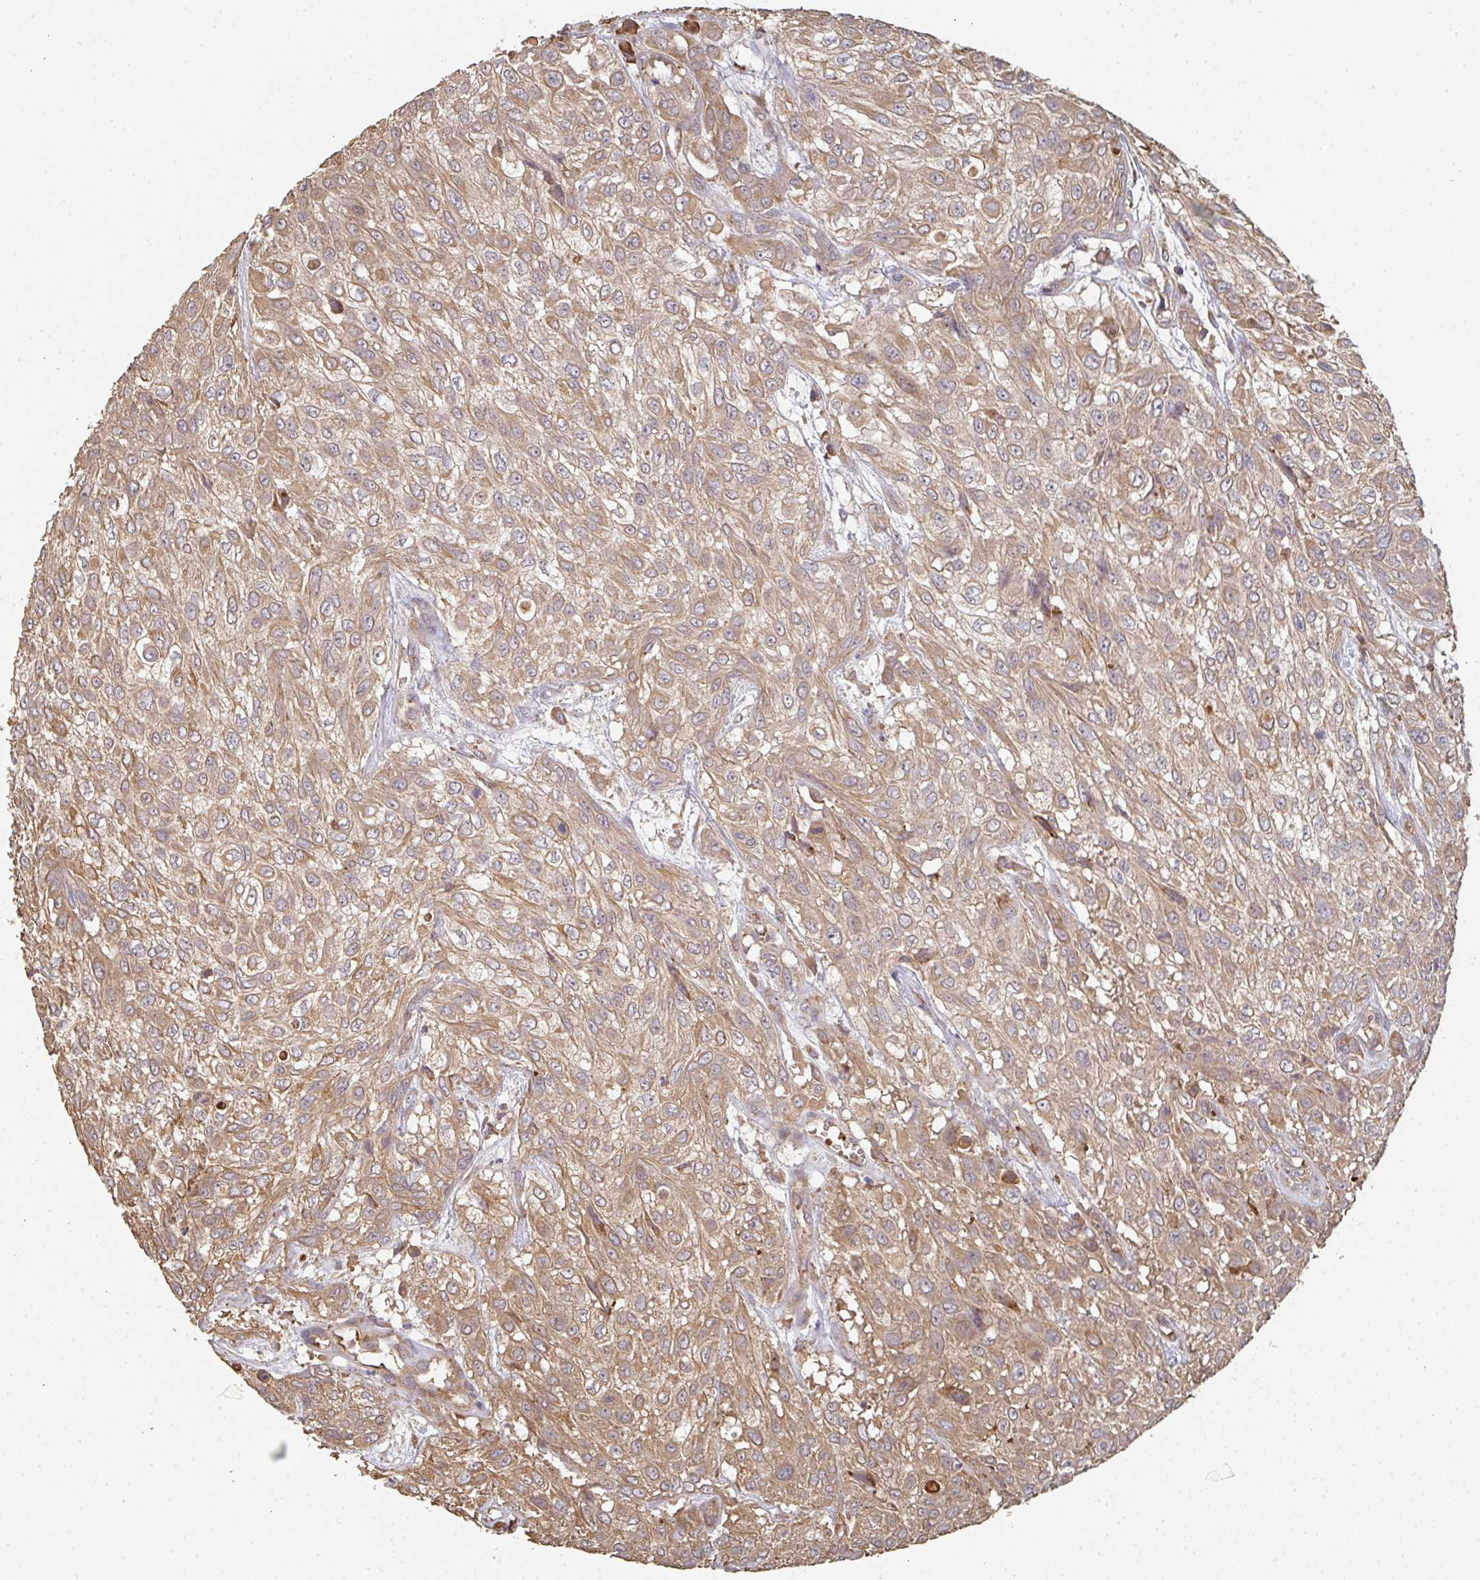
{"staining": {"intensity": "moderate", "quantity": ">75%", "location": "cytoplasmic/membranous"}, "tissue": "urothelial cancer", "cell_type": "Tumor cells", "image_type": "cancer", "snomed": [{"axis": "morphology", "description": "Urothelial carcinoma, High grade"}, {"axis": "topography", "description": "Urinary bladder"}], "caption": "Urothelial cancer stained with a brown dye displays moderate cytoplasmic/membranous positive positivity in about >75% of tumor cells.", "gene": "POLG", "patient": {"sex": "male", "age": 57}}